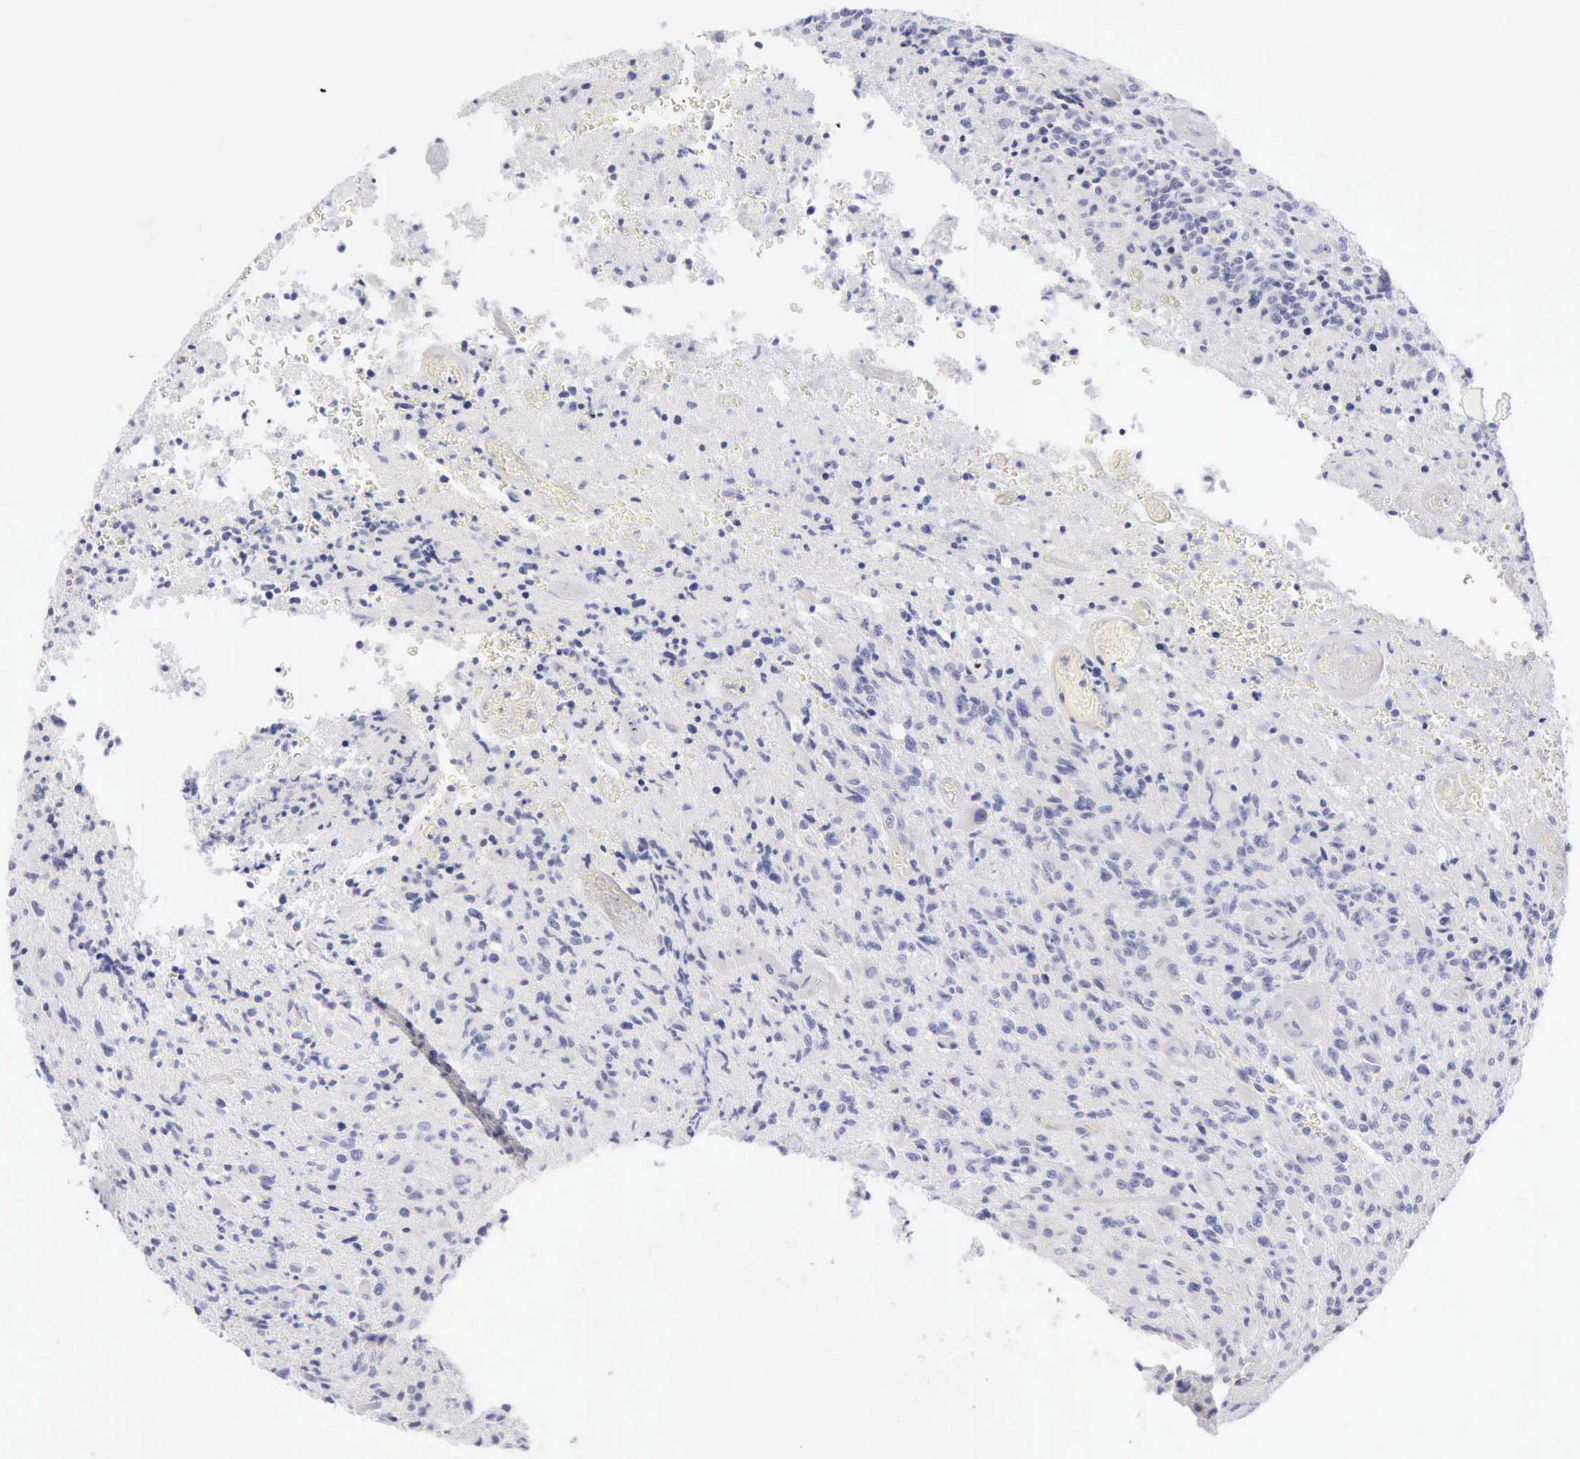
{"staining": {"intensity": "negative", "quantity": "none", "location": "none"}, "tissue": "glioma", "cell_type": "Tumor cells", "image_type": "cancer", "snomed": [{"axis": "morphology", "description": "Glioma, malignant, High grade"}, {"axis": "topography", "description": "Brain"}], "caption": "Glioma was stained to show a protein in brown. There is no significant expression in tumor cells.", "gene": "KRT5", "patient": {"sex": "male", "age": 36}}